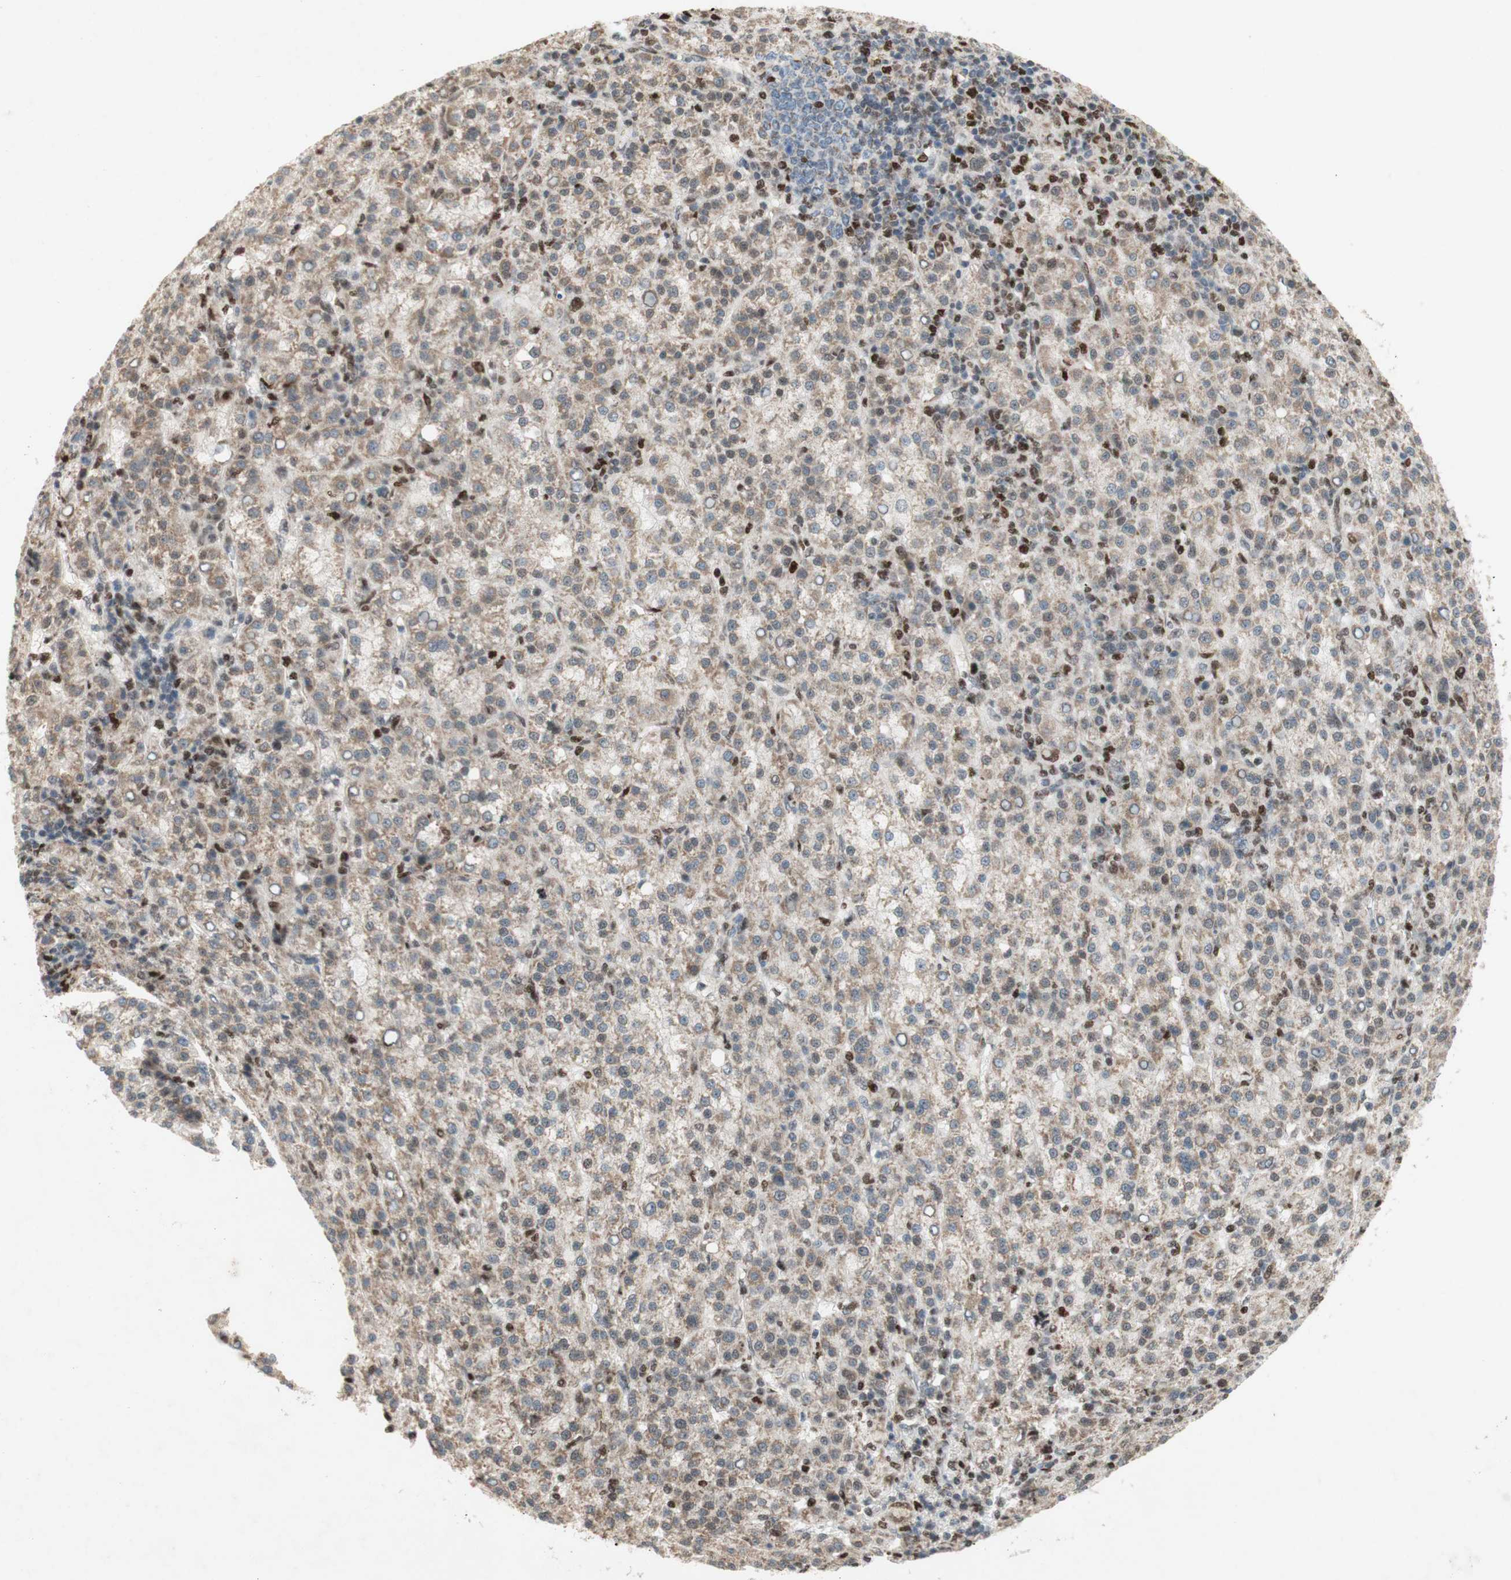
{"staining": {"intensity": "weak", "quantity": ">75%", "location": "cytoplasmic/membranous"}, "tissue": "liver cancer", "cell_type": "Tumor cells", "image_type": "cancer", "snomed": [{"axis": "morphology", "description": "Carcinoma, Hepatocellular, NOS"}, {"axis": "topography", "description": "Liver"}], "caption": "Liver cancer was stained to show a protein in brown. There is low levels of weak cytoplasmic/membranous expression in approximately >75% of tumor cells. Nuclei are stained in blue.", "gene": "DNMT3A", "patient": {"sex": "female", "age": 58}}